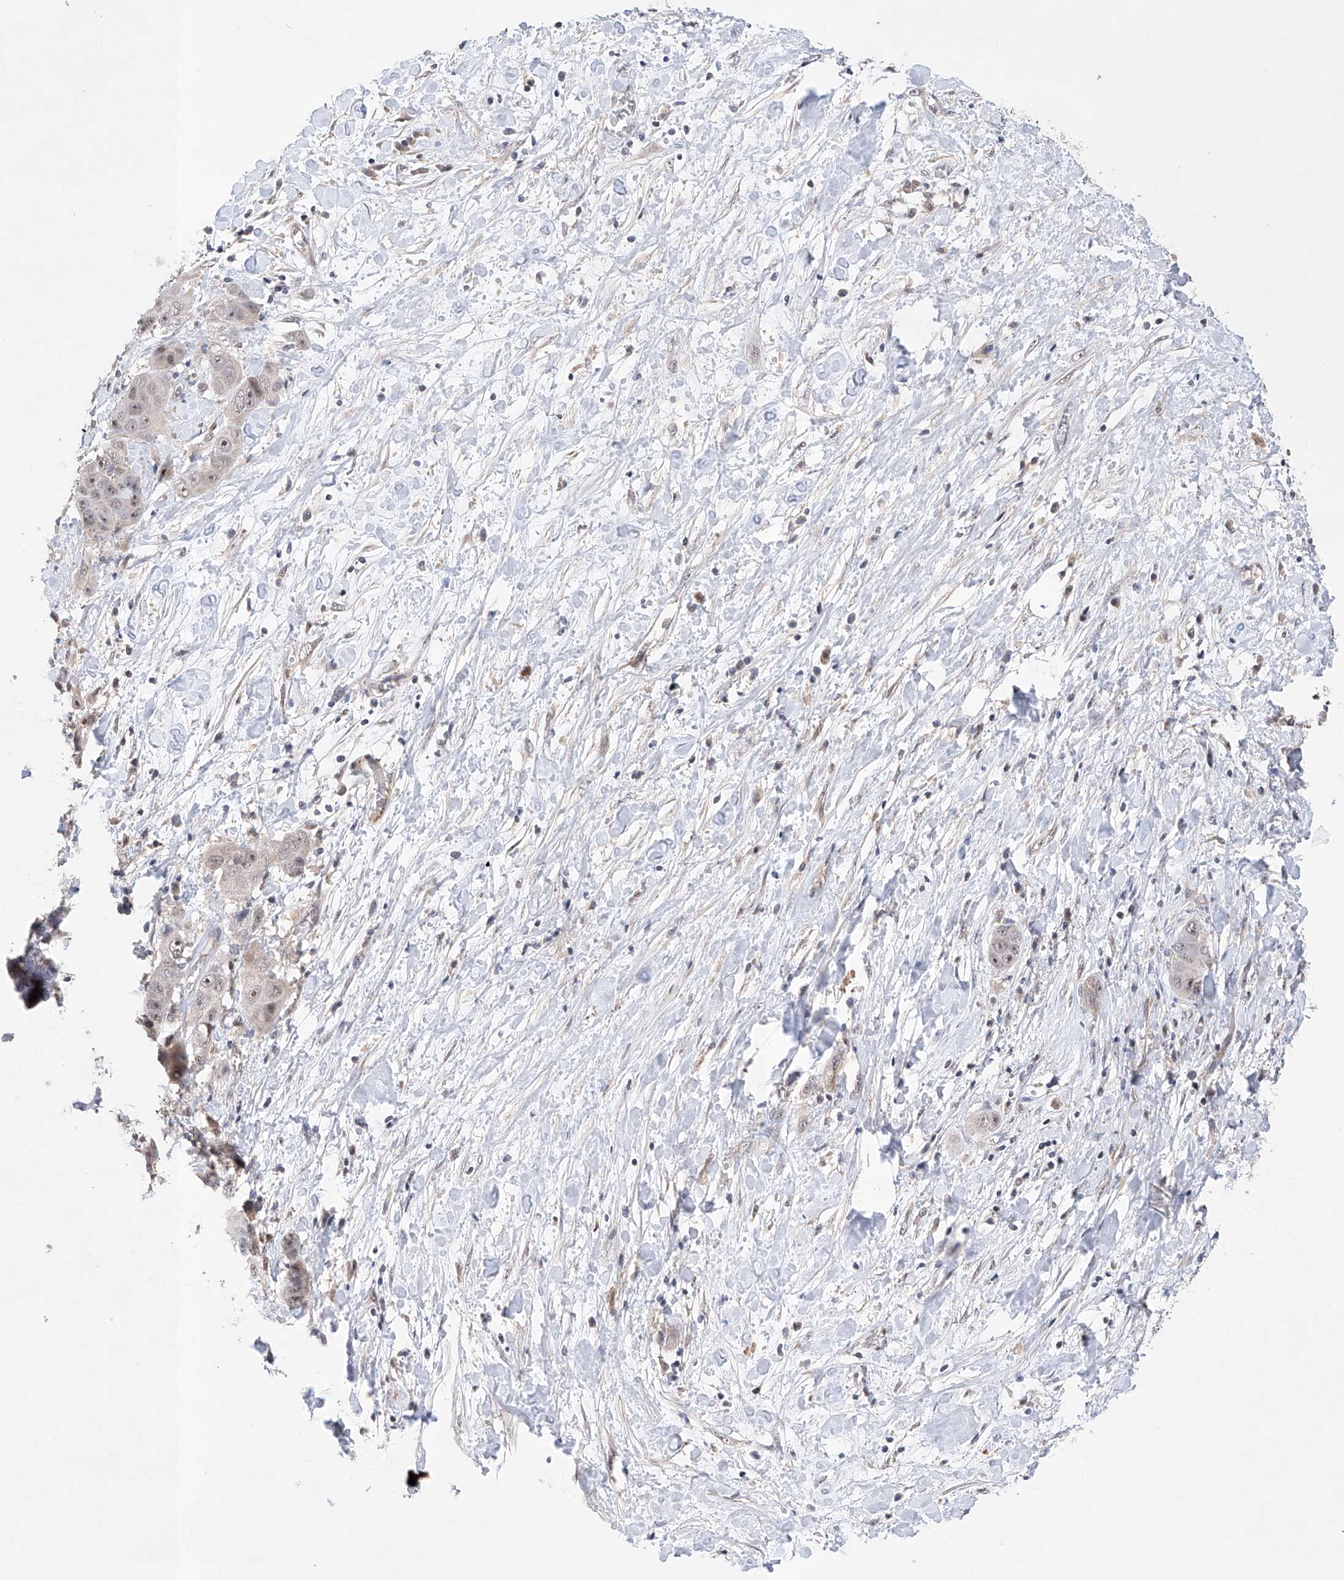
{"staining": {"intensity": "weak", "quantity": ">75%", "location": "nuclear"}, "tissue": "liver cancer", "cell_type": "Tumor cells", "image_type": "cancer", "snomed": [{"axis": "morphology", "description": "Cholangiocarcinoma"}, {"axis": "topography", "description": "Liver"}], "caption": "Immunohistochemistry (IHC) histopathology image of neoplastic tissue: human liver cholangiocarcinoma stained using immunohistochemistry demonstrates low levels of weak protein expression localized specifically in the nuclear of tumor cells, appearing as a nuclear brown color.", "gene": "AFG1L", "patient": {"sex": "female", "age": 52}}